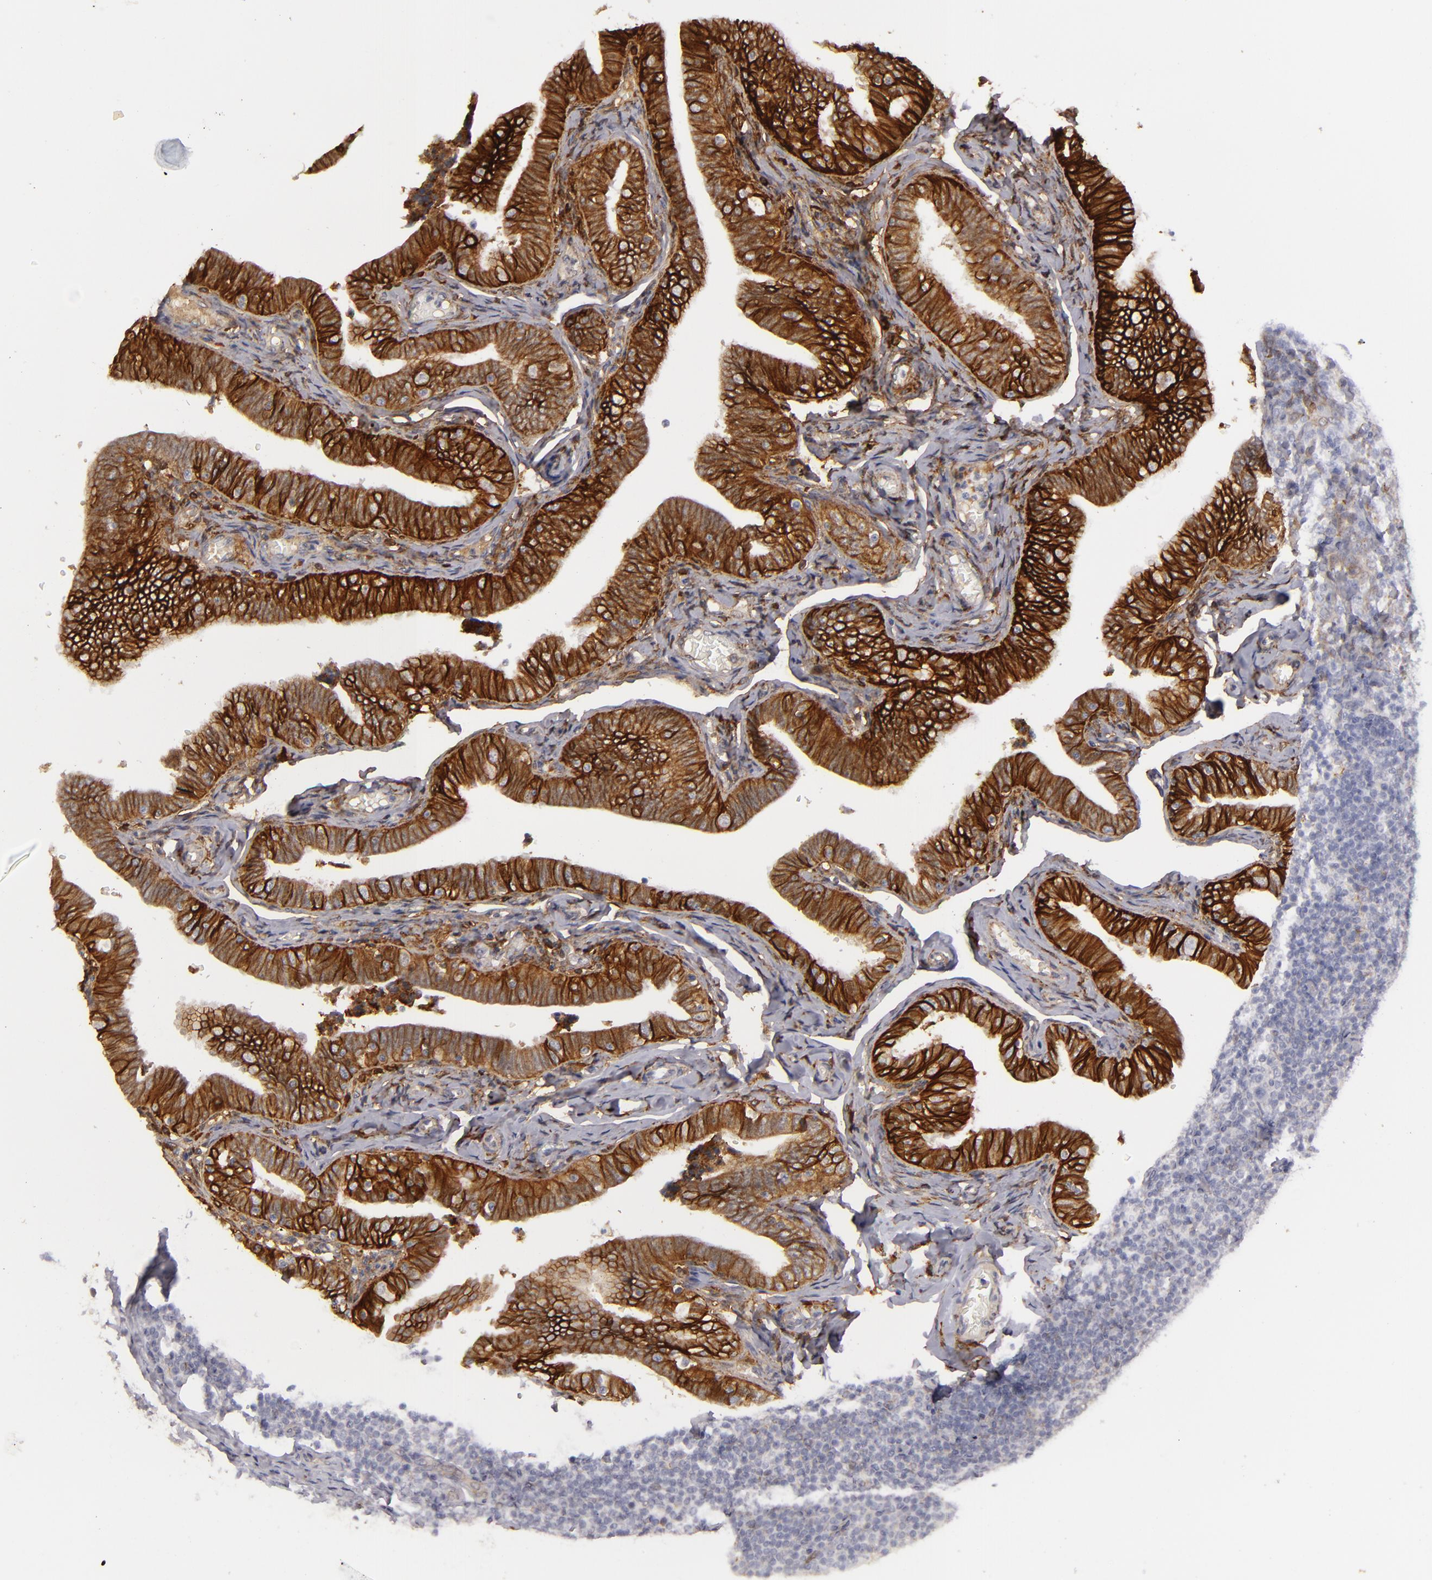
{"staining": {"intensity": "strong", "quantity": ">75%", "location": "cytoplasmic/membranous"}, "tissue": "fallopian tube", "cell_type": "Glandular cells", "image_type": "normal", "snomed": [{"axis": "morphology", "description": "Normal tissue, NOS"}, {"axis": "topography", "description": "Fallopian tube"}, {"axis": "topography", "description": "Ovary"}], "caption": "Immunohistochemistry photomicrograph of normal fallopian tube: fallopian tube stained using immunohistochemistry (IHC) demonstrates high levels of strong protein expression localized specifically in the cytoplasmic/membranous of glandular cells, appearing as a cytoplasmic/membranous brown color.", "gene": "ALCAM", "patient": {"sex": "female", "age": 69}}